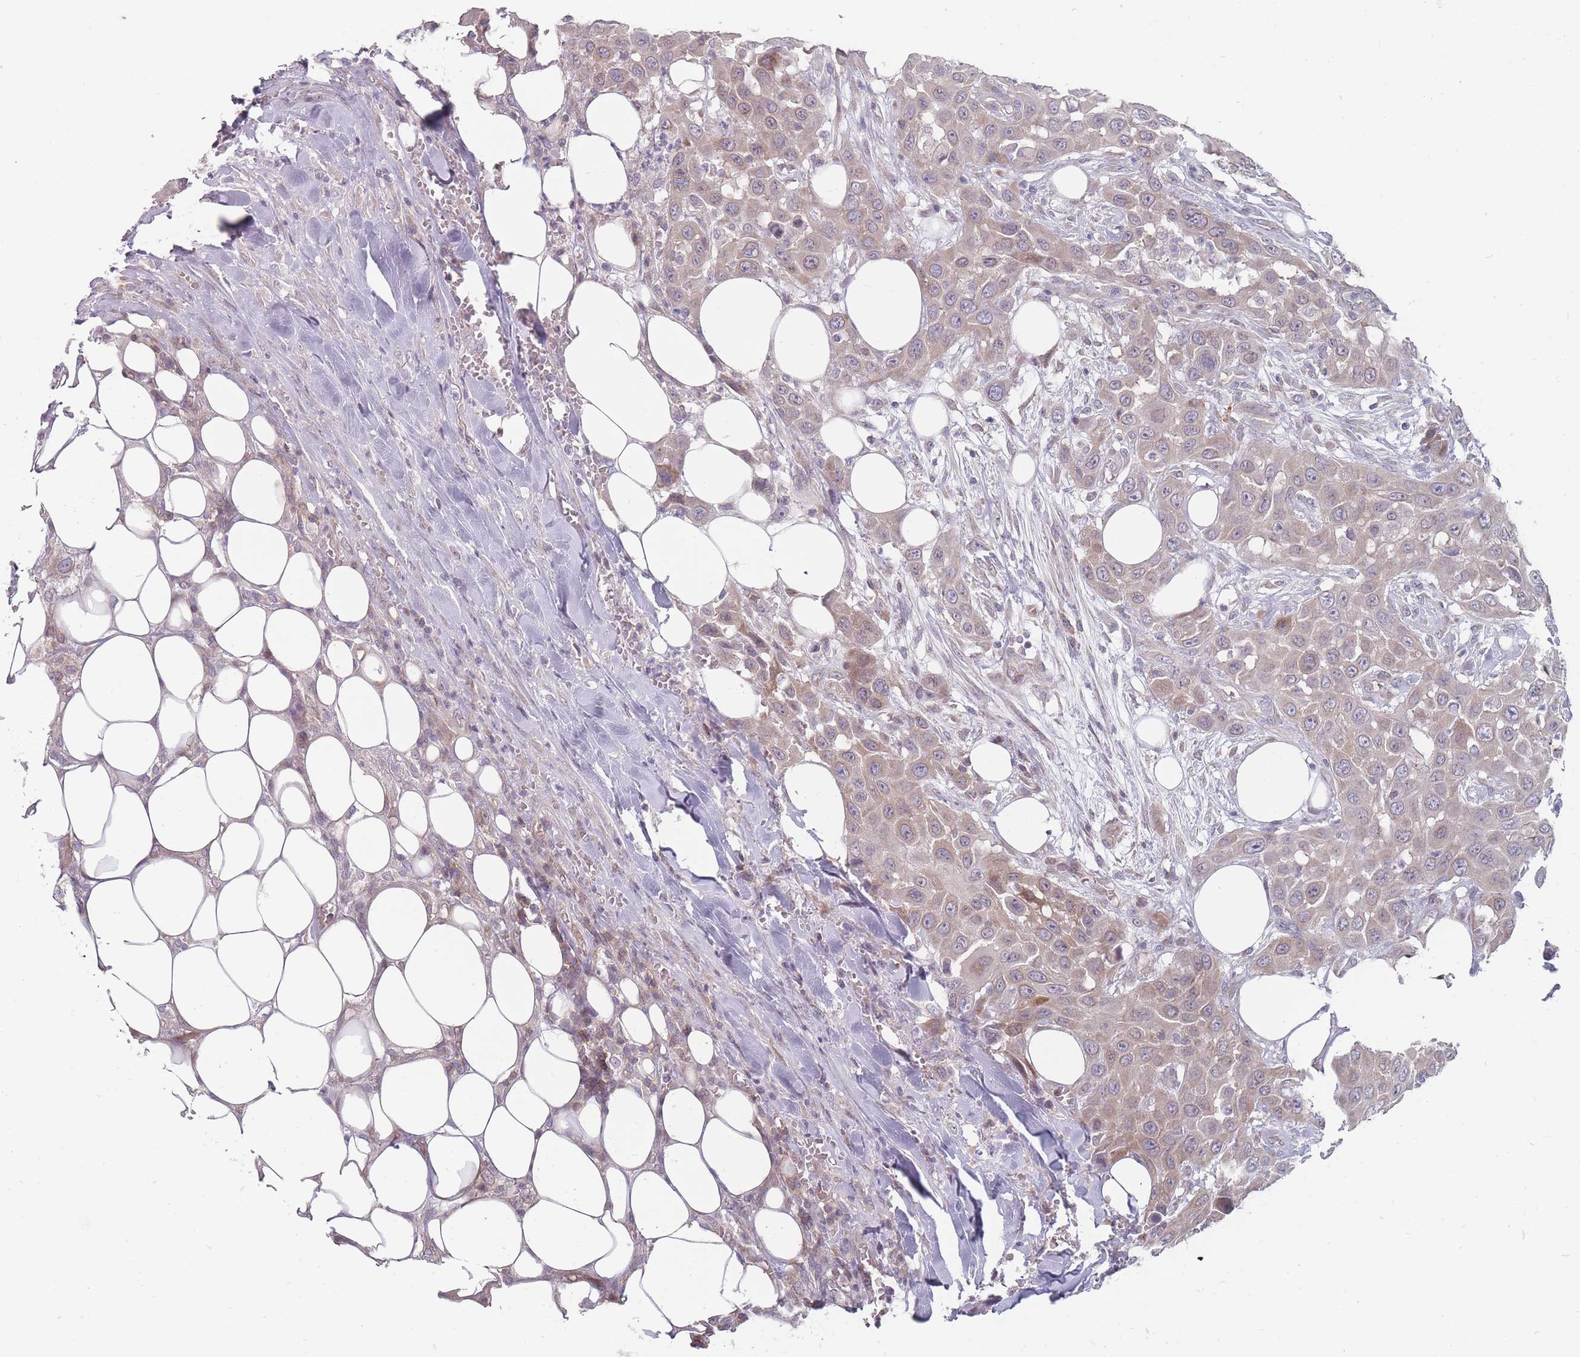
{"staining": {"intensity": "weak", "quantity": "25%-75%", "location": "cytoplasmic/membranous"}, "tissue": "head and neck cancer", "cell_type": "Tumor cells", "image_type": "cancer", "snomed": [{"axis": "morphology", "description": "Squamous cell carcinoma, NOS"}, {"axis": "topography", "description": "Head-Neck"}], "caption": "The photomicrograph shows staining of head and neck cancer (squamous cell carcinoma), revealing weak cytoplasmic/membranous protein positivity (brown color) within tumor cells.", "gene": "PCDH12", "patient": {"sex": "male", "age": 81}}